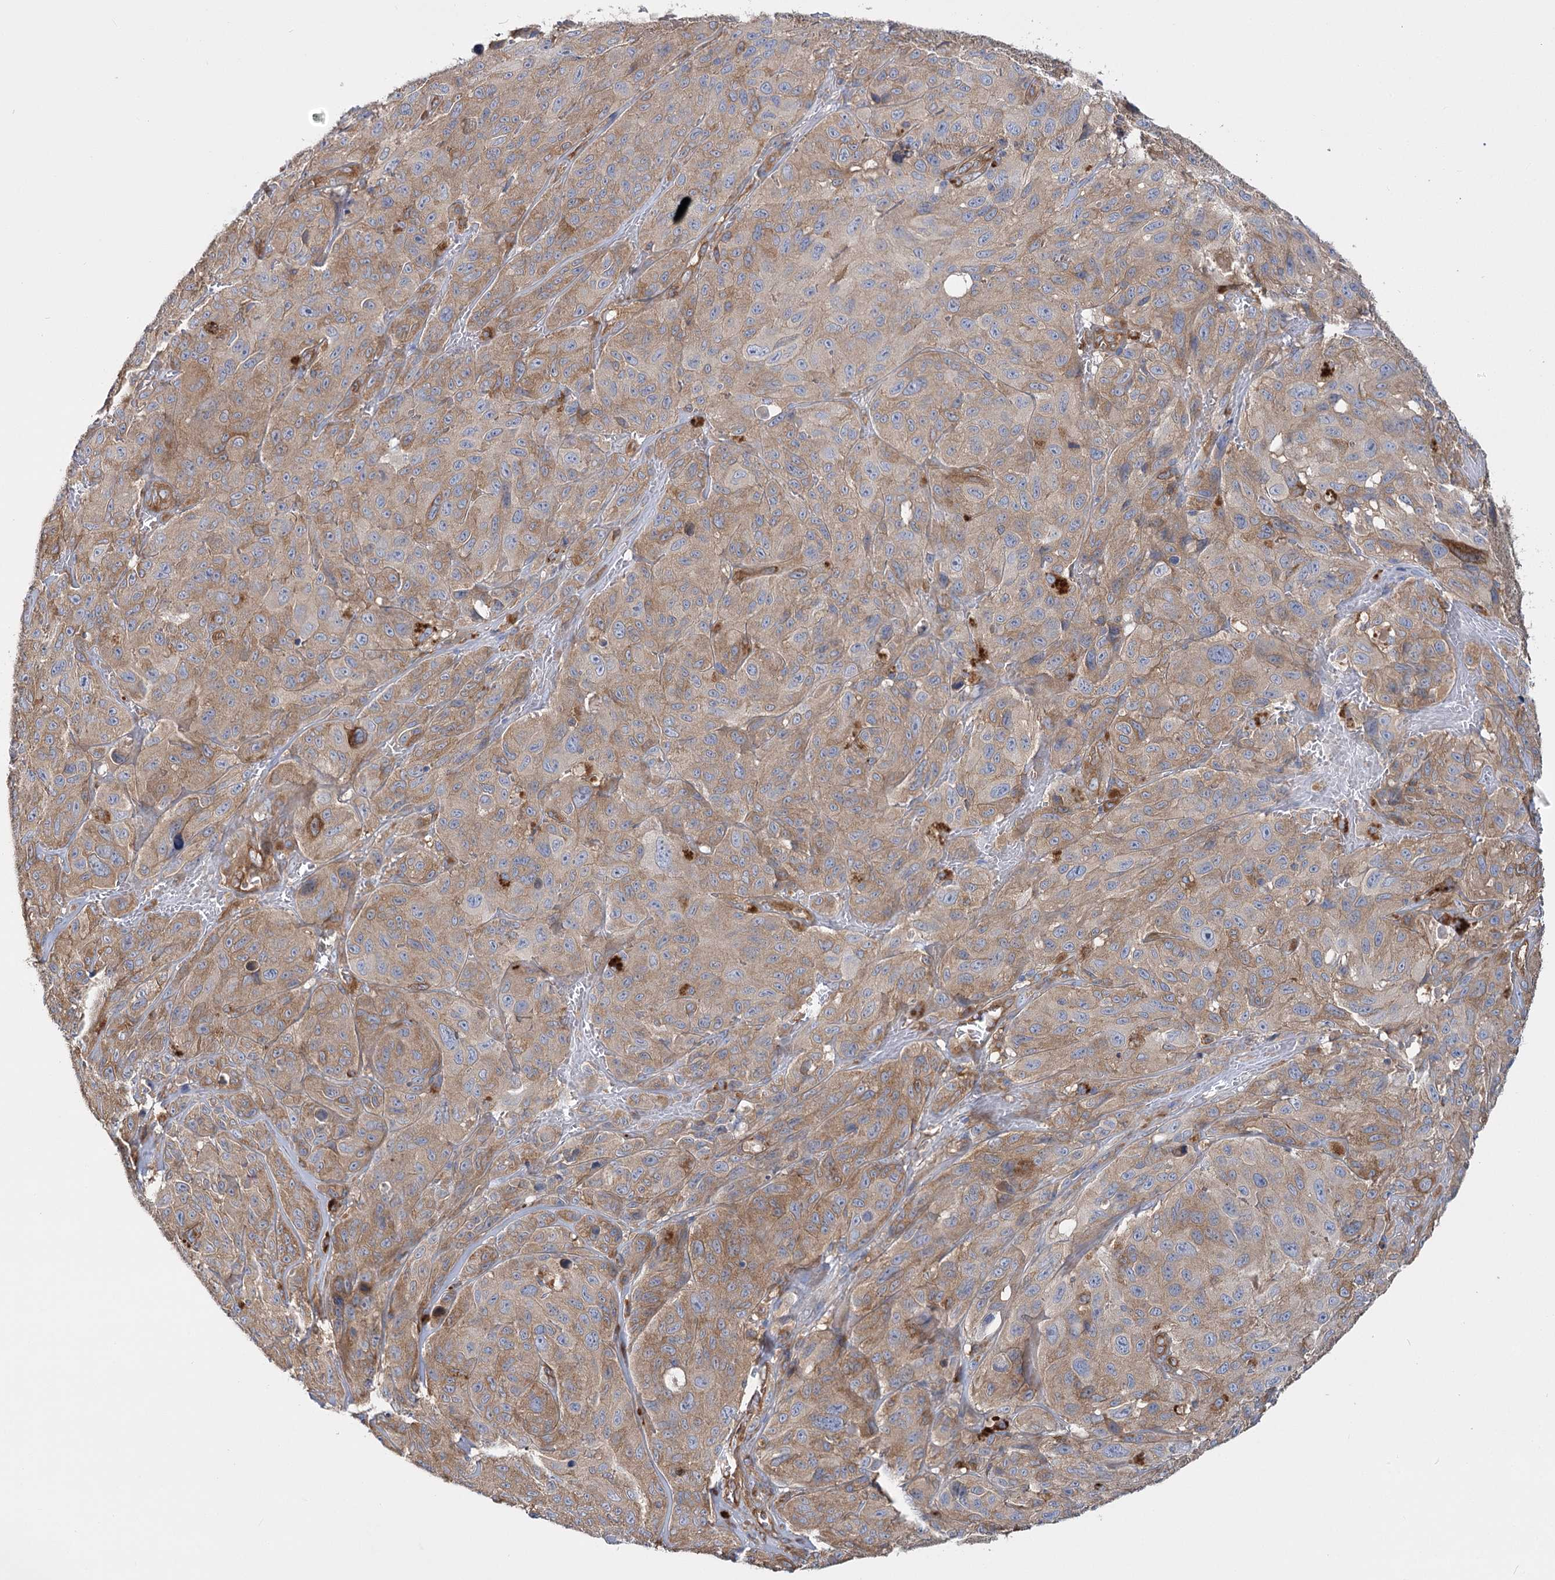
{"staining": {"intensity": "moderate", "quantity": "<25%", "location": "cytoplasmic/membranous"}, "tissue": "melanoma", "cell_type": "Tumor cells", "image_type": "cancer", "snomed": [{"axis": "morphology", "description": "Malignant melanoma, NOS"}, {"axis": "topography", "description": "Skin"}], "caption": "Immunohistochemistry (IHC) image of malignant melanoma stained for a protein (brown), which shows low levels of moderate cytoplasmic/membranous expression in approximately <25% of tumor cells.", "gene": "GUSB", "patient": {"sex": "male", "age": 66}}